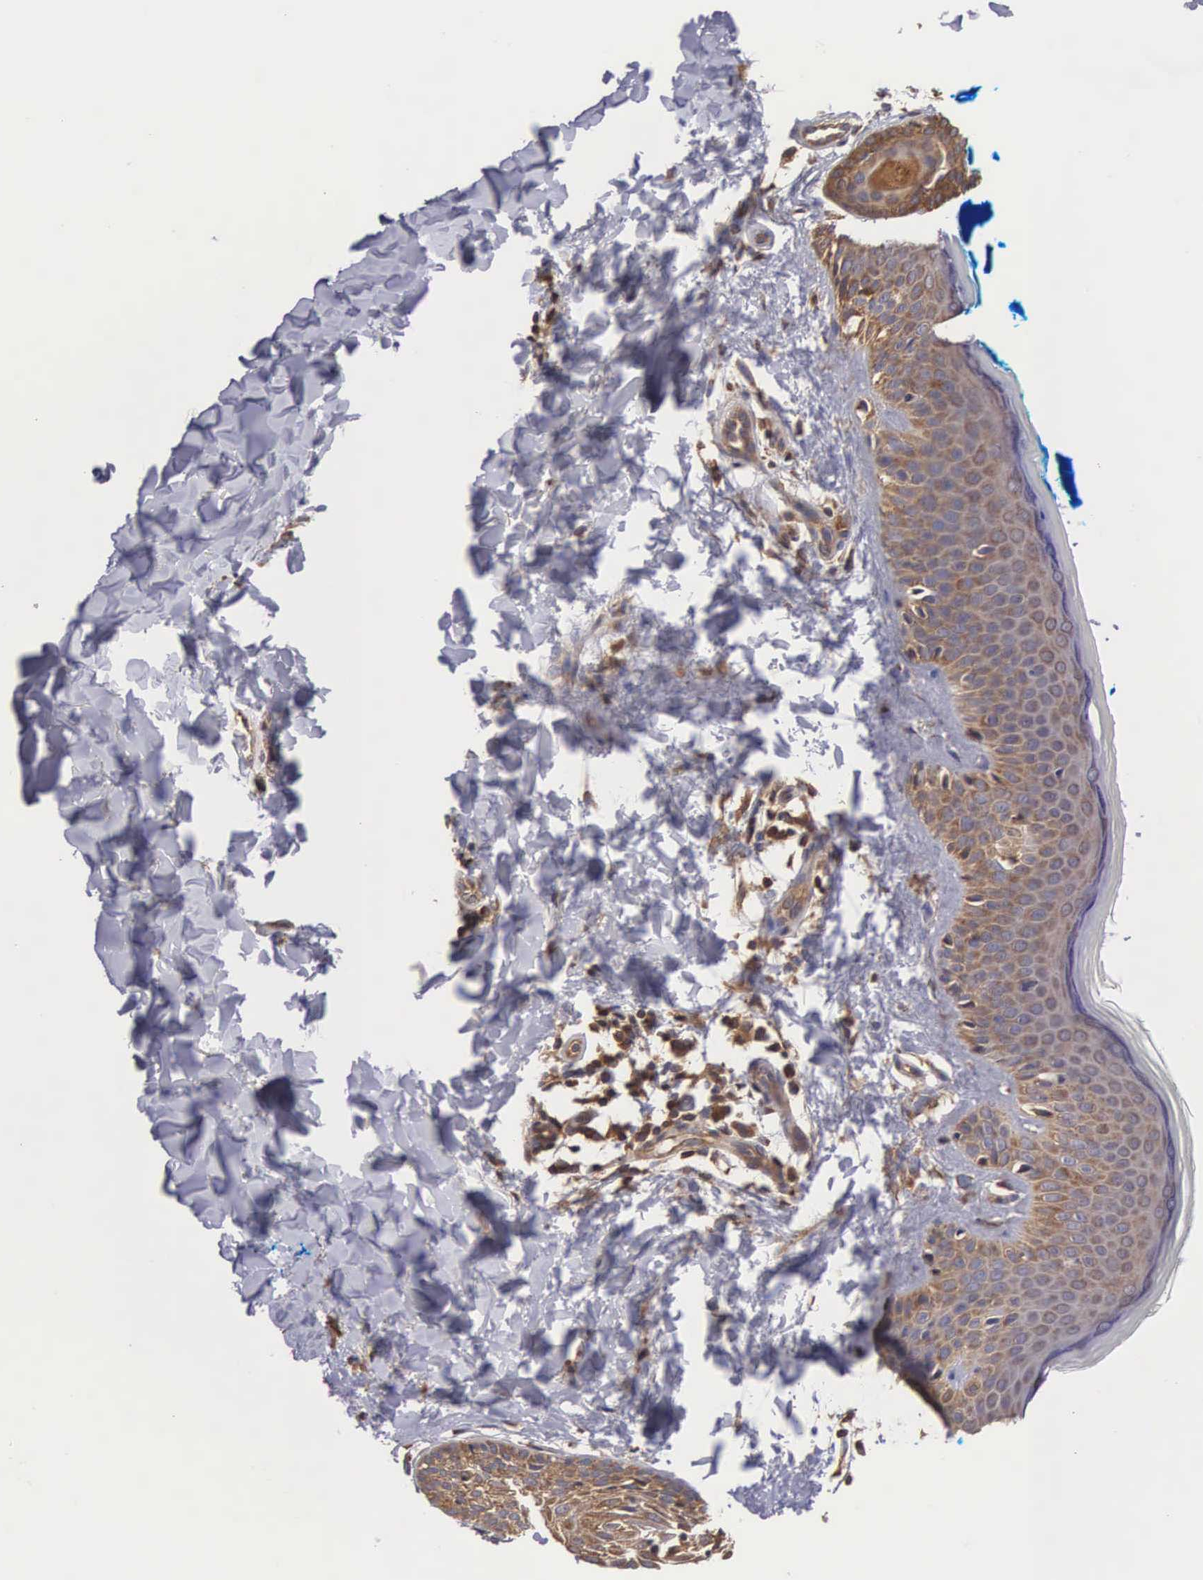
{"staining": {"intensity": "moderate", "quantity": "25%-75%", "location": "cytoplasmic/membranous"}, "tissue": "skin", "cell_type": "Fibroblasts", "image_type": "normal", "snomed": [{"axis": "morphology", "description": "Normal tissue, NOS"}, {"axis": "topography", "description": "Skin"}], "caption": "IHC histopathology image of unremarkable skin stained for a protein (brown), which reveals medium levels of moderate cytoplasmic/membranous positivity in approximately 25%-75% of fibroblasts.", "gene": "DHRS1", "patient": {"sex": "female", "age": 56}}